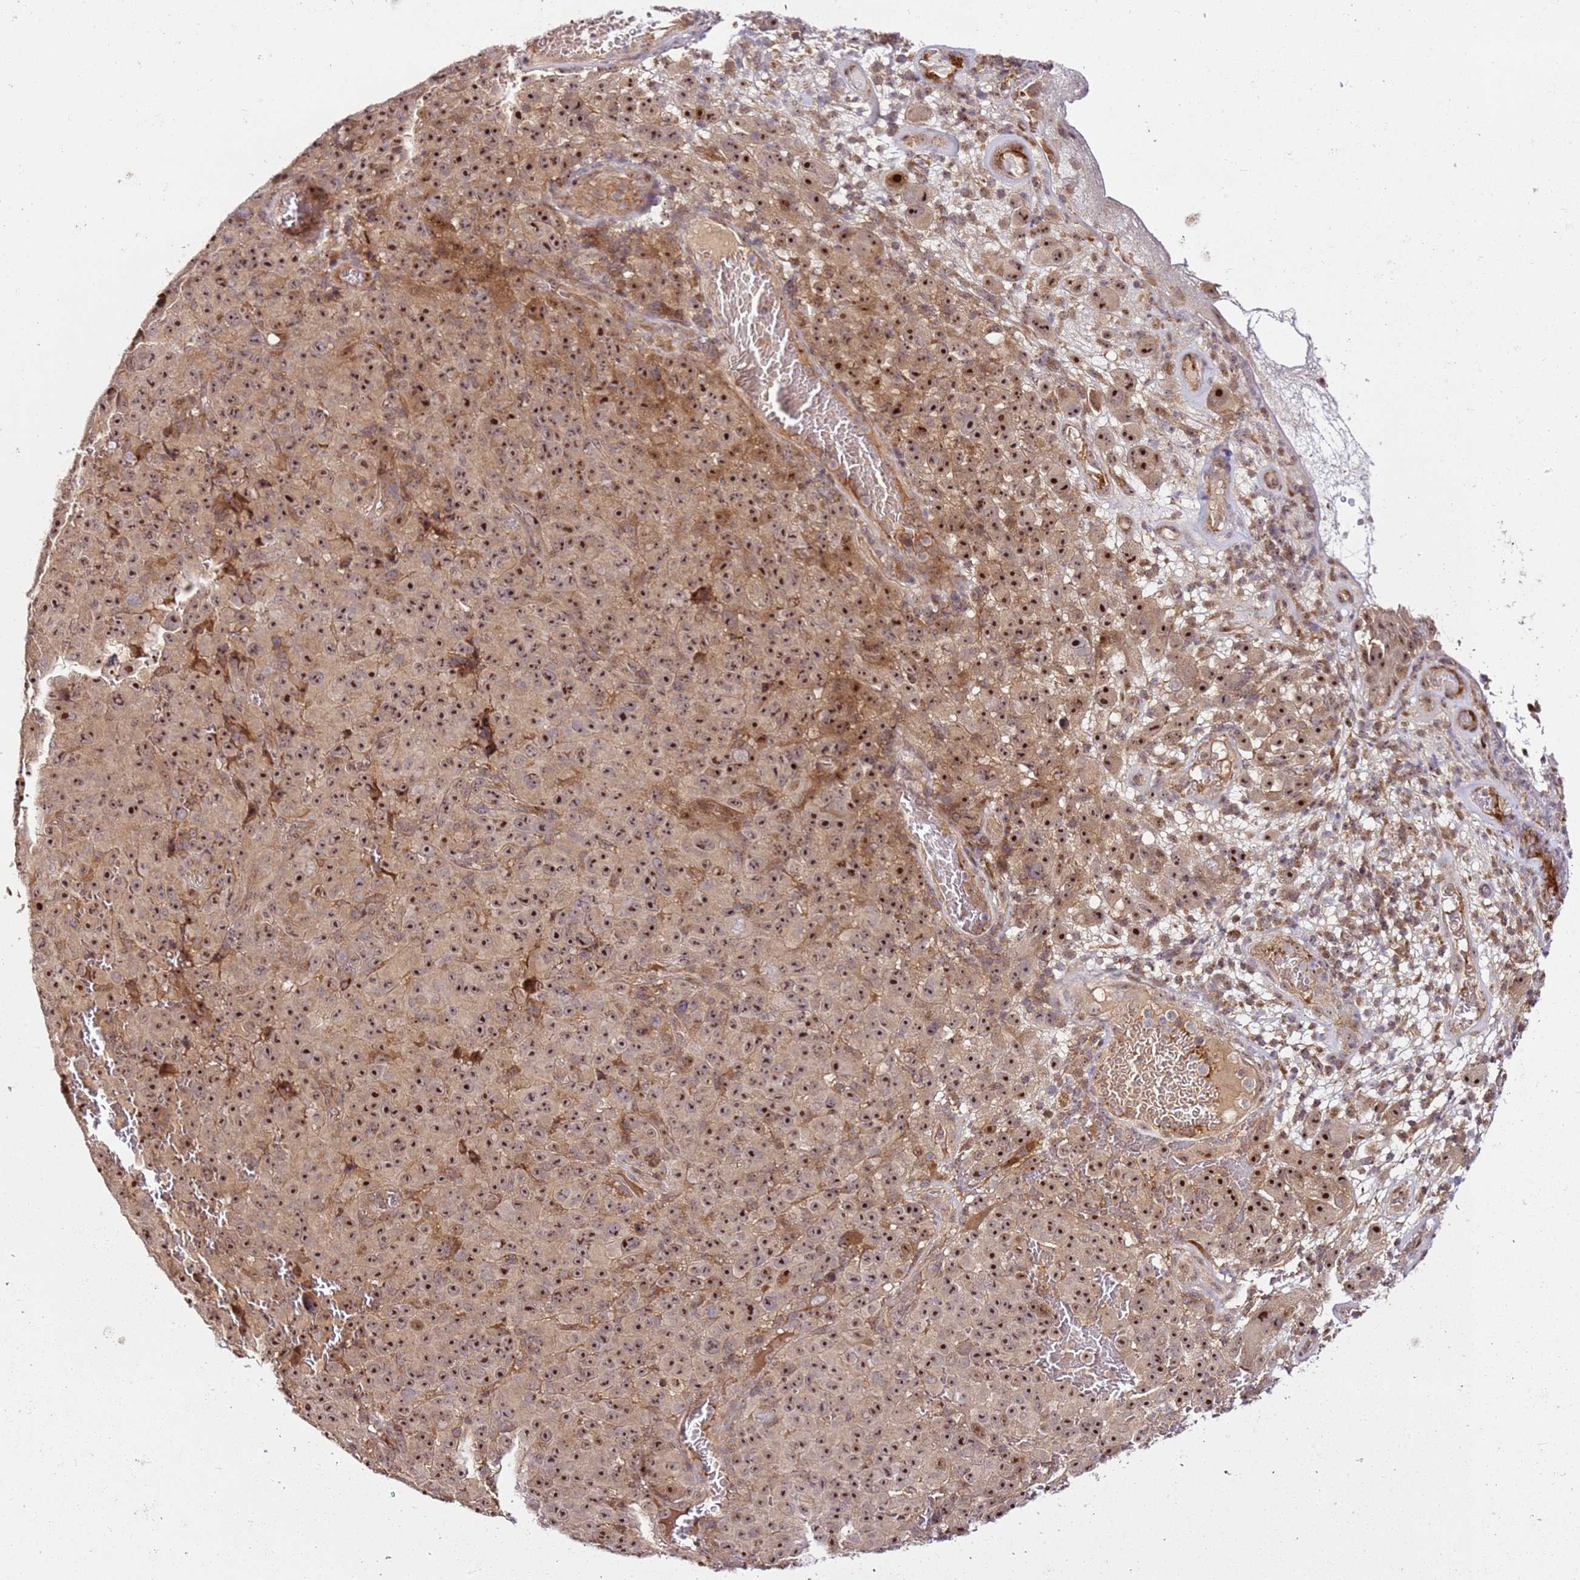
{"staining": {"intensity": "moderate", "quantity": ">75%", "location": "cytoplasmic/membranous,nuclear"}, "tissue": "melanoma", "cell_type": "Tumor cells", "image_type": "cancer", "snomed": [{"axis": "morphology", "description": "Malignant melanoma, NOS"}, {"axis": "topography", "description": "Skin"}], "caption": "Brown immunohistochemical staining in human malignant melanoma reveals moderate cytoplasmic/membranous and nuclear staining in about >75% of tumor cells.", "gene": "RASA3", "patient": {"sex": "female", "age": 82}}